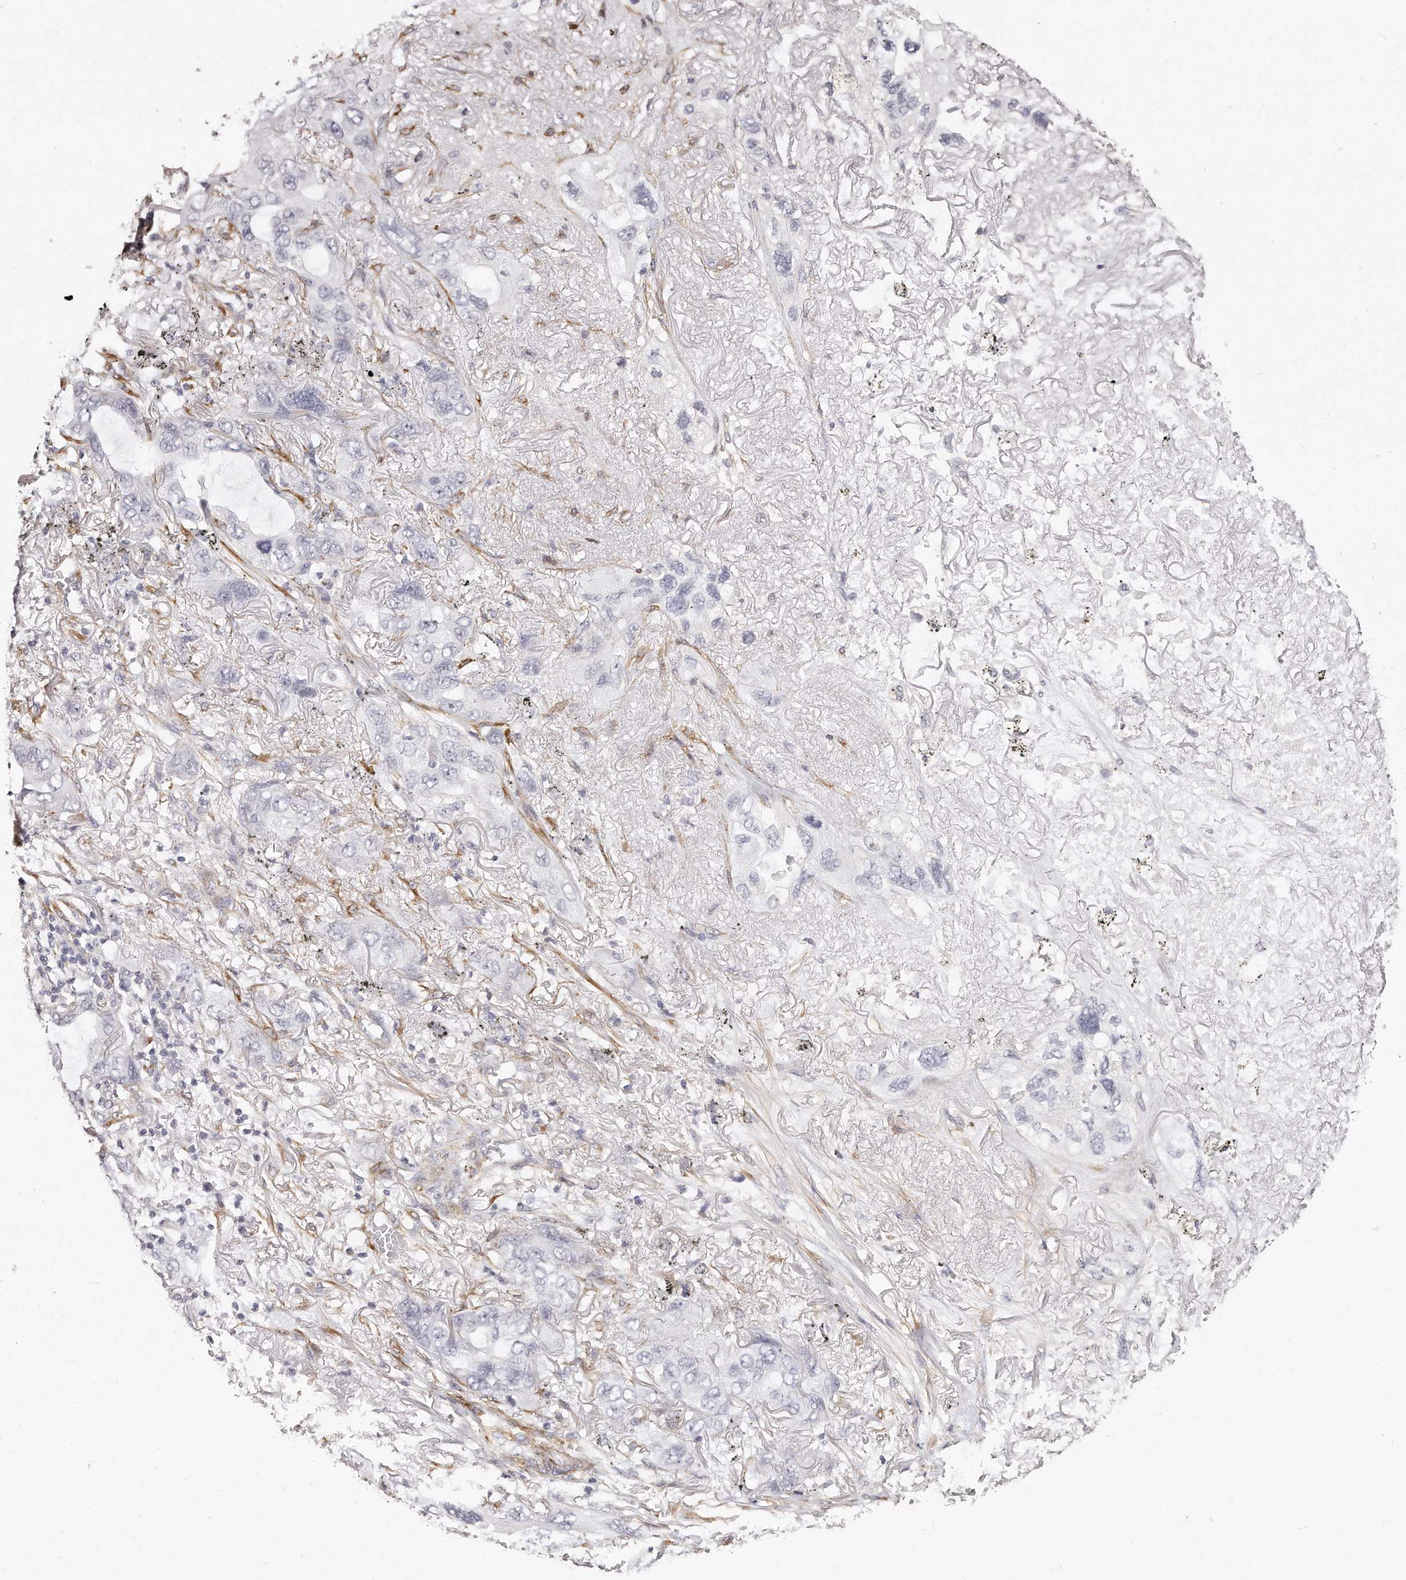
{"staining": {"intensity": "negative", "quantity": "none", "location": "none"}, "tissue": "lung cancer", "cell_type": "Tumor cells", "image_type": "cancer", "snomed": [{"axis": "morphology", "description": "Squamous cell carcinoma, NOS"}, {"axis": "topography", "description": "Lung"}], "caption": "An image of squamous cell carcinoma (lung) stained for a protein demonstrates no brown staining in tumor cells.", "gene": "LMOD1", "patient": {"sex": "female", "age": 73}}